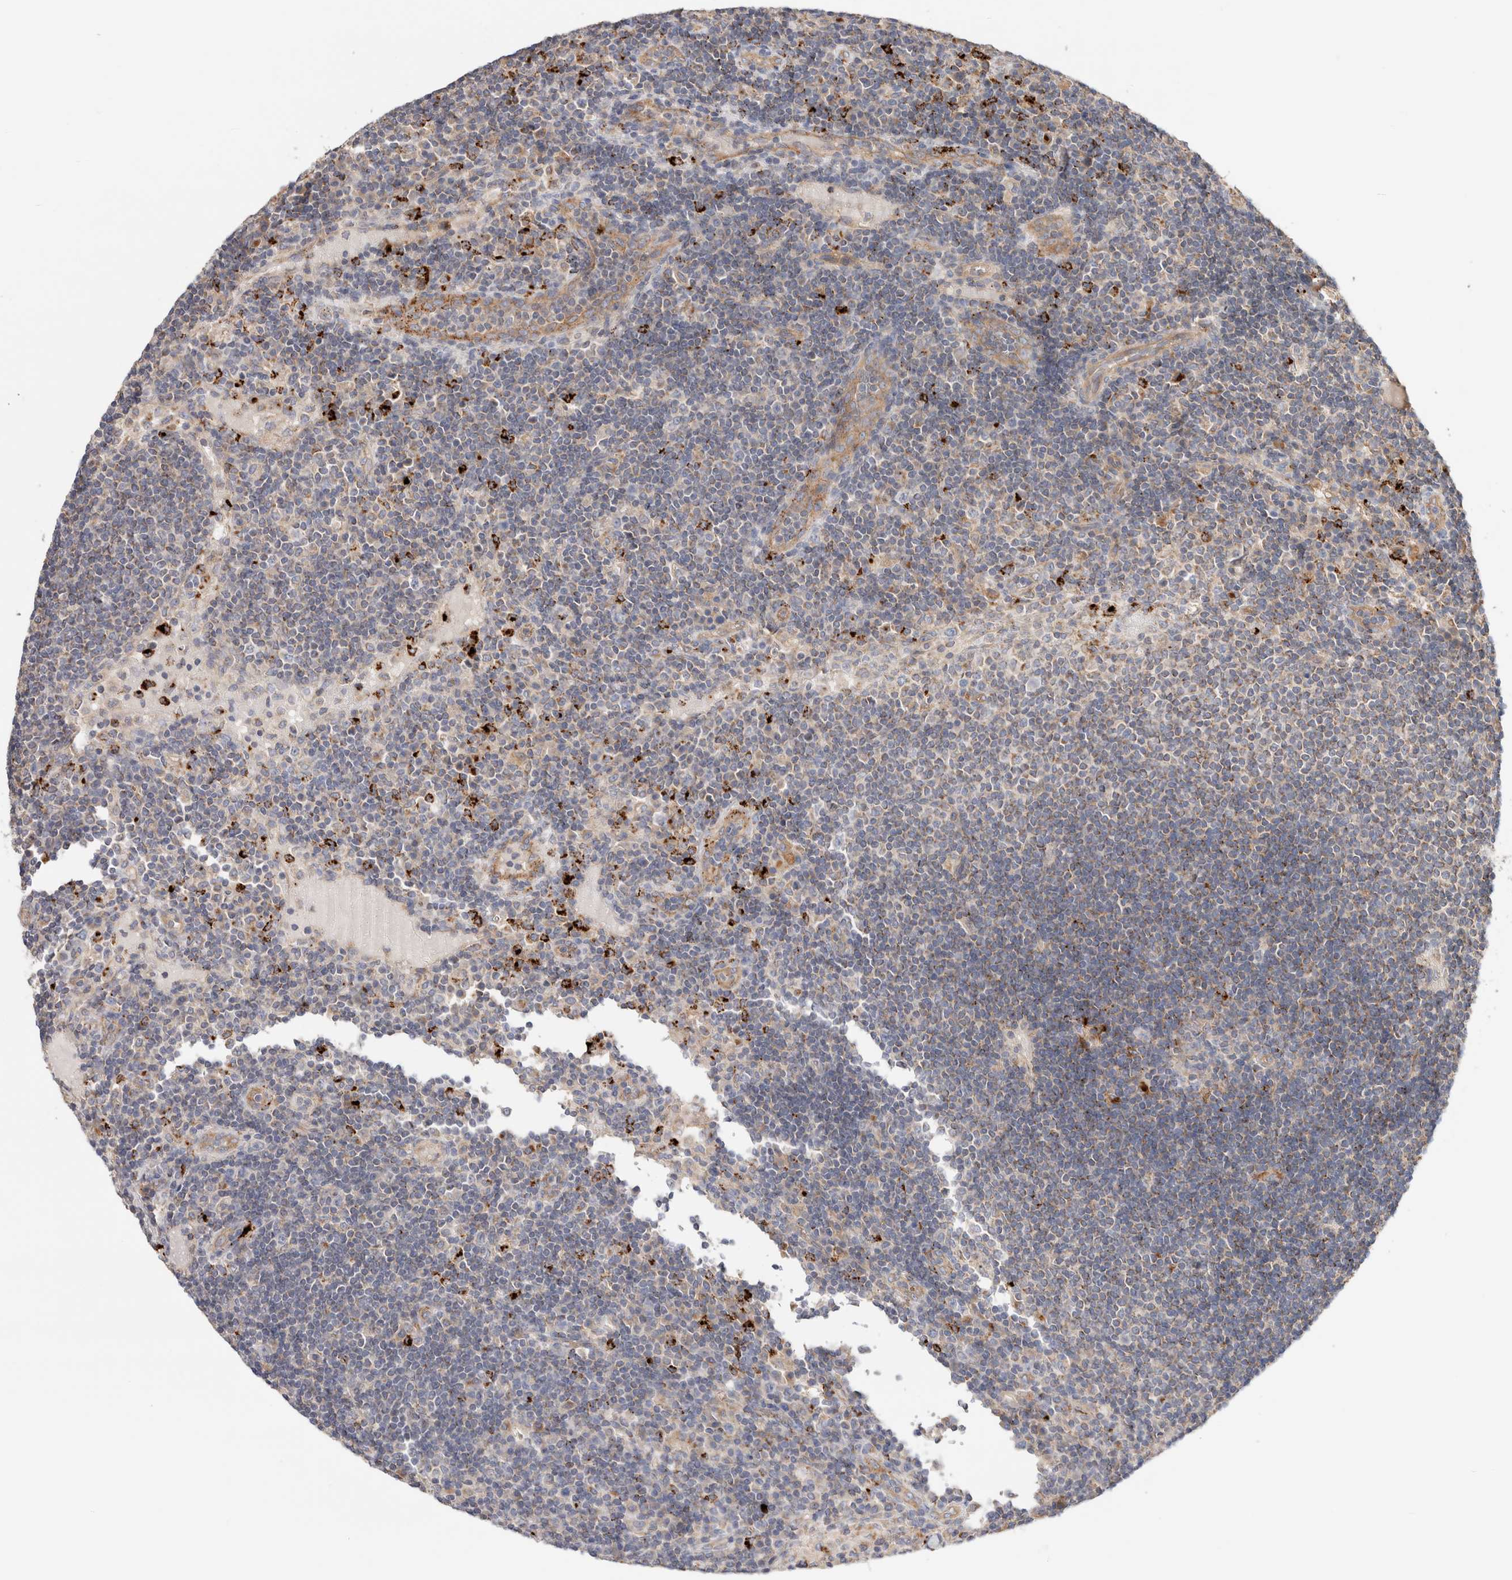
{"staining": {"intensity": "strong", "quantity": "<25%", "location": "cytoplasmic/membranous"}, "tissue": "lymph node", "cell_type": "Germinal center cells", "image_type": "normal", "snomed": [{"axis": "morphology", "description": "Normal tissue, NOS"}, {"axis": "topography", "description": "Lymph node"}], "caption": "Protein analysis of unremarkable lymph node shows strong cytoplasmic/membranous expression in about <25% of germinal center cells. Ihc stains the protein in brown and the nuclei are stained blue.", "gene": "B3GNTL1", "patient": {"sex": "female", "age": 53}}